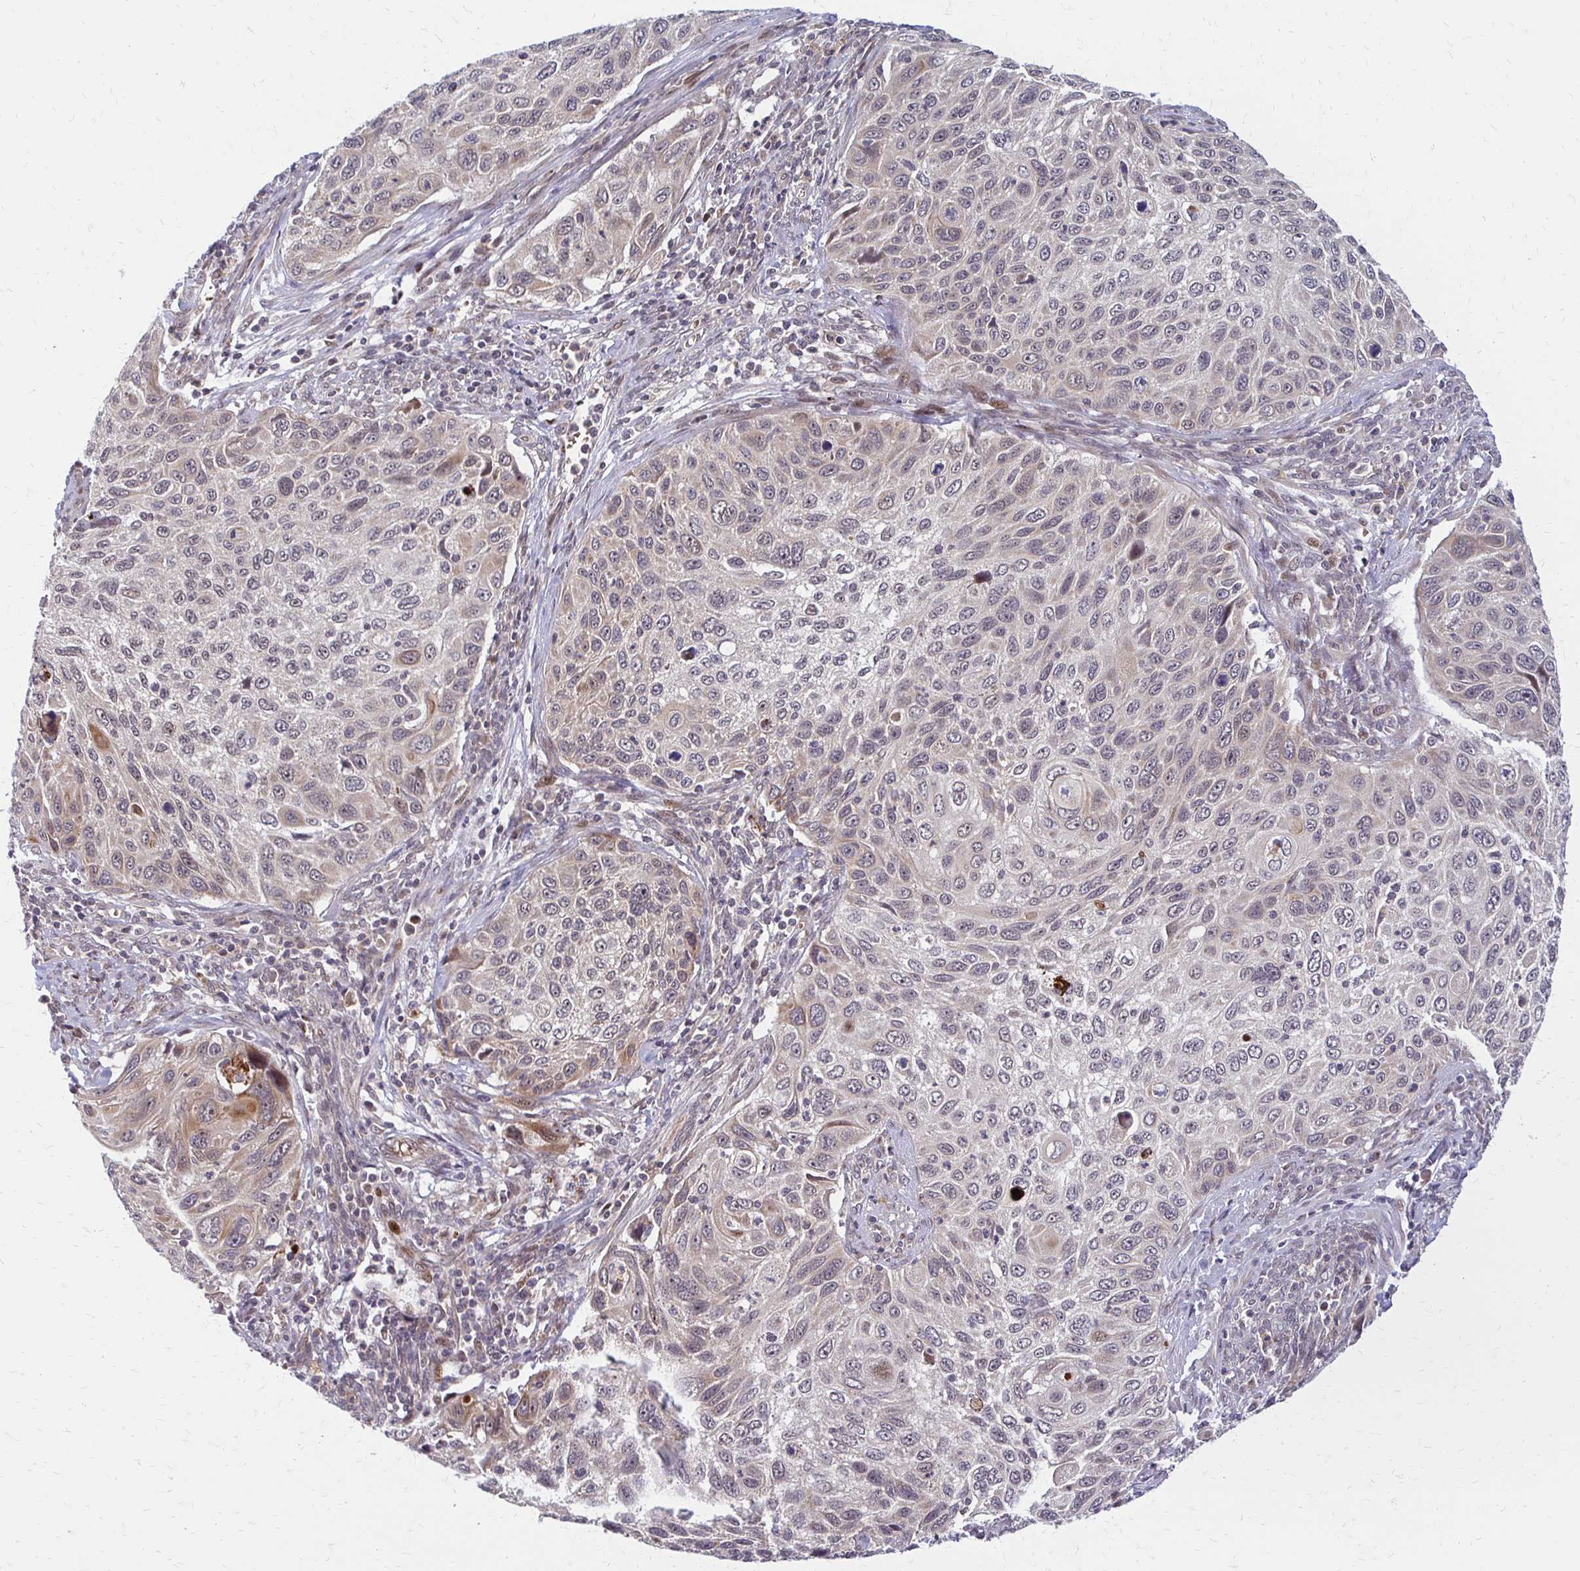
{"staining": {"intensity": "weak", "quantity": "<25%", "location": "cytoplasmic/membranous"}, "tissue": "cervical cancer", "cell_type": "Tumor cells", "image_type": "cancer", "snomed": [{"axis": "morphology", "description": "Squamous cell carcinoma, NOS"}, {"axis": "topography", "description": "Cervix"}], "caption": "Immunohistochemistry photomicrograph of human squamous cell carcinoma (cervical) stained for a protein (brown), which displays no positivity in tumor cells.", "gene": "TRIR", "patient": {"sex": "female", "age": 70}}